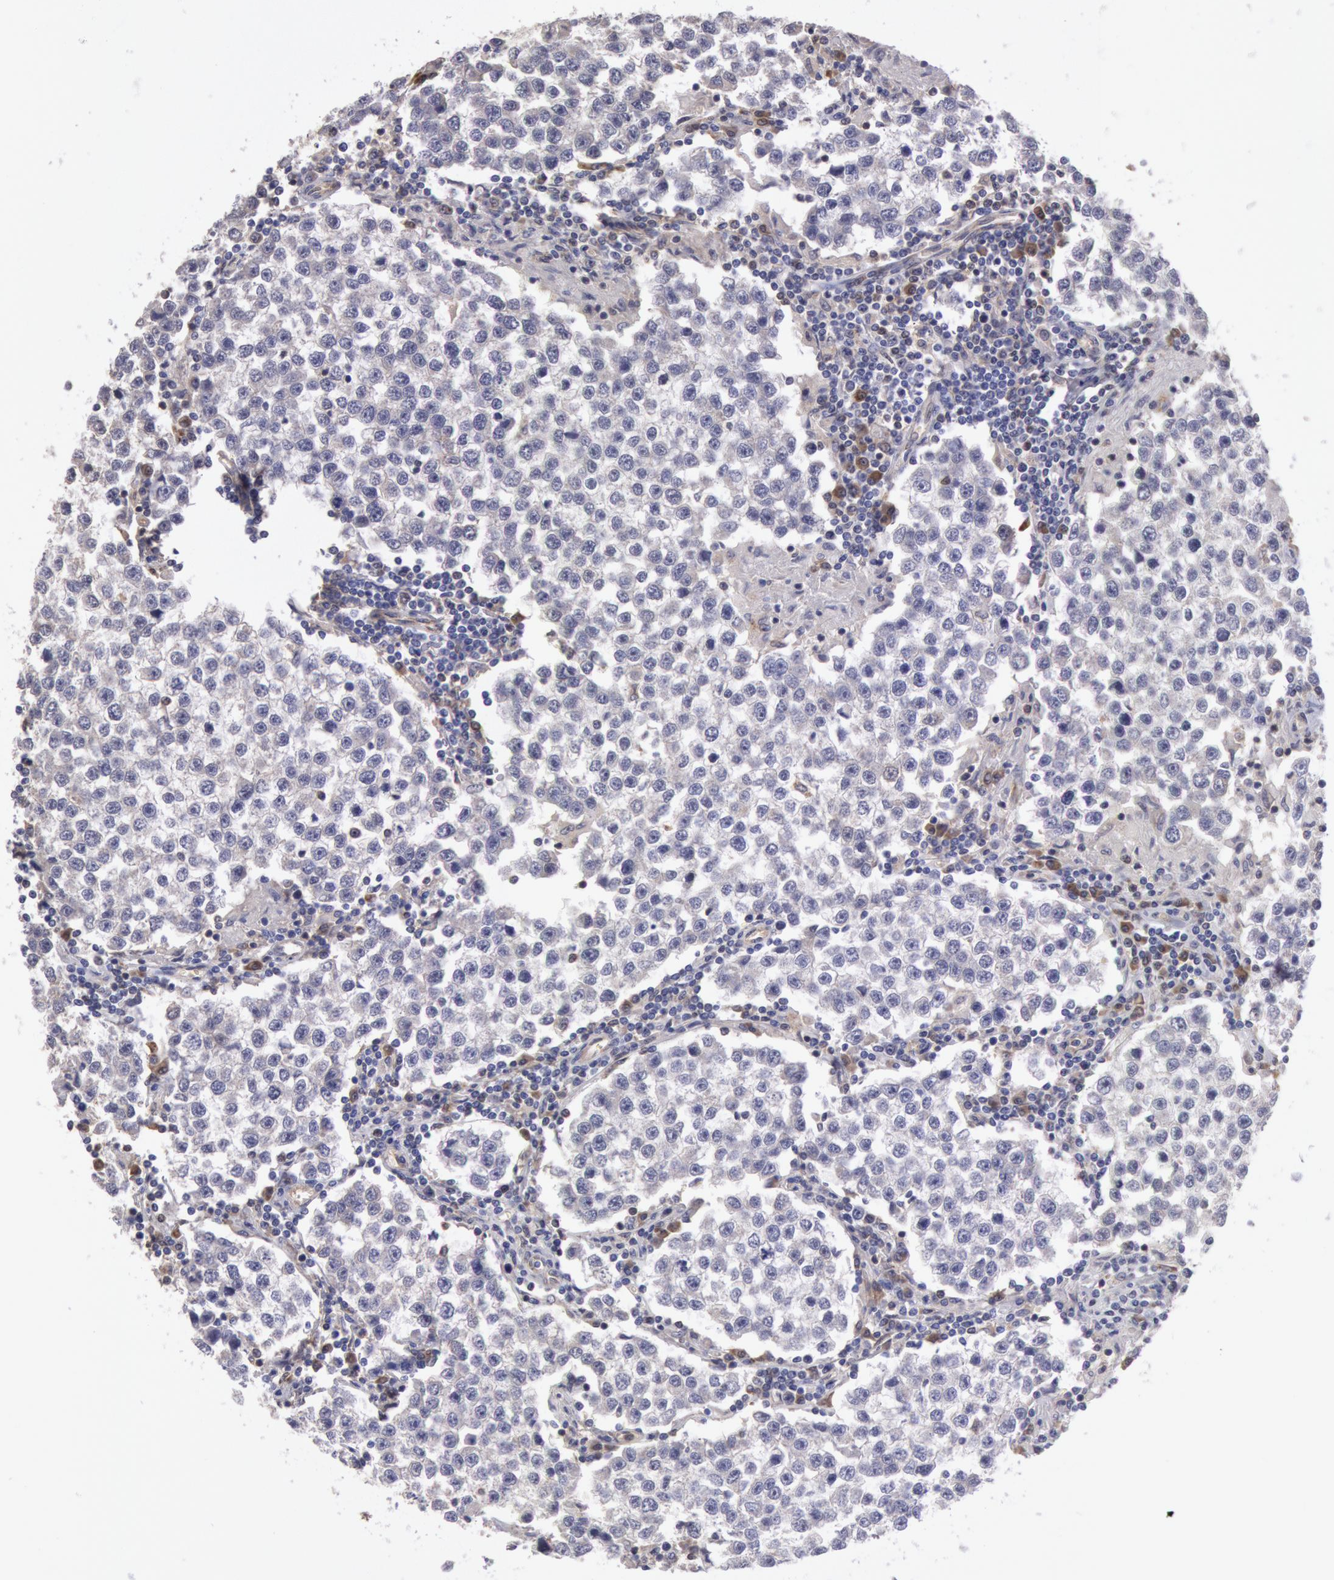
{"staining": {"intensity": "negative", "quantity": "none", "location": "none"}, "tissue": "testis cancer", "cell_type": "Tumor cells", "image_type": "cancer", "snomed": [{"axis": "morphology", "description": "Seminoma, NOS"}, {"axis": "topography", "description": "Testis"}], "caption": "Tumor cells show no significant staining in seminoma (testis). Brightfield microscopy of IHC stained with DAB (3,3'-diaminobenzidine) (brown) and hematoxylin (blue), captured at high magnification.", "gene": "MPST", "patient": {"sex": "male", "age": 36}}